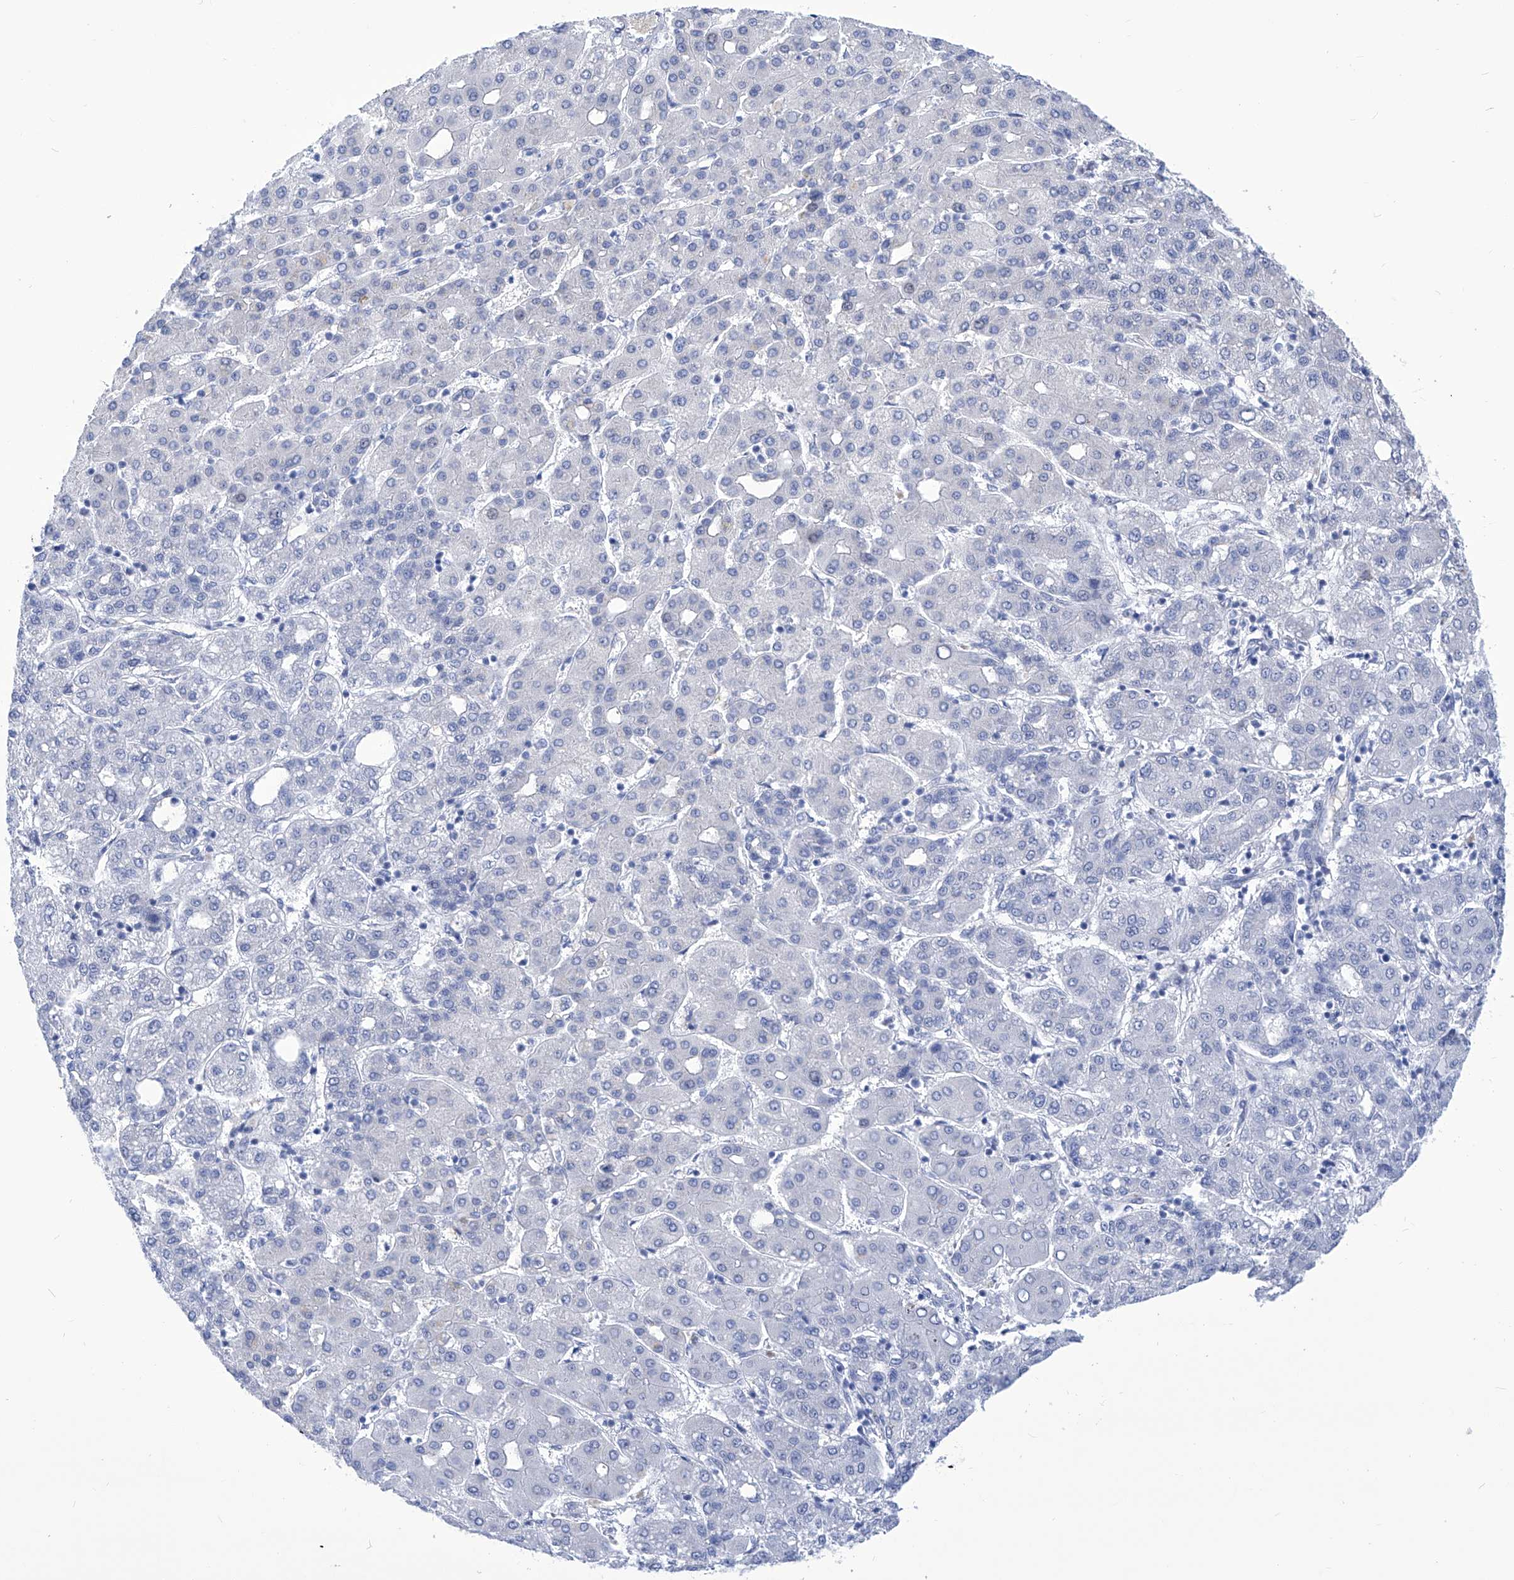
{"staining": {"intensity": "negative", "quantity": "none", "location": "none"}, "tissue": "liver cancer", "cell_type": "Tumor cells", "image_type": "cancer", "snomed": [{"axis": "morphology", "description": "Carcinoma, Hepatocellular, NOS"}, {"axis": "topography", "description": "Liver"}], "caption": "Immunohistochemistry photomicrograph of liver cancer stained for a protein (brown), which reveals no expression in tumor cells.", "gene": "SART1", "patient": {"sex": "male", "age": 65}}